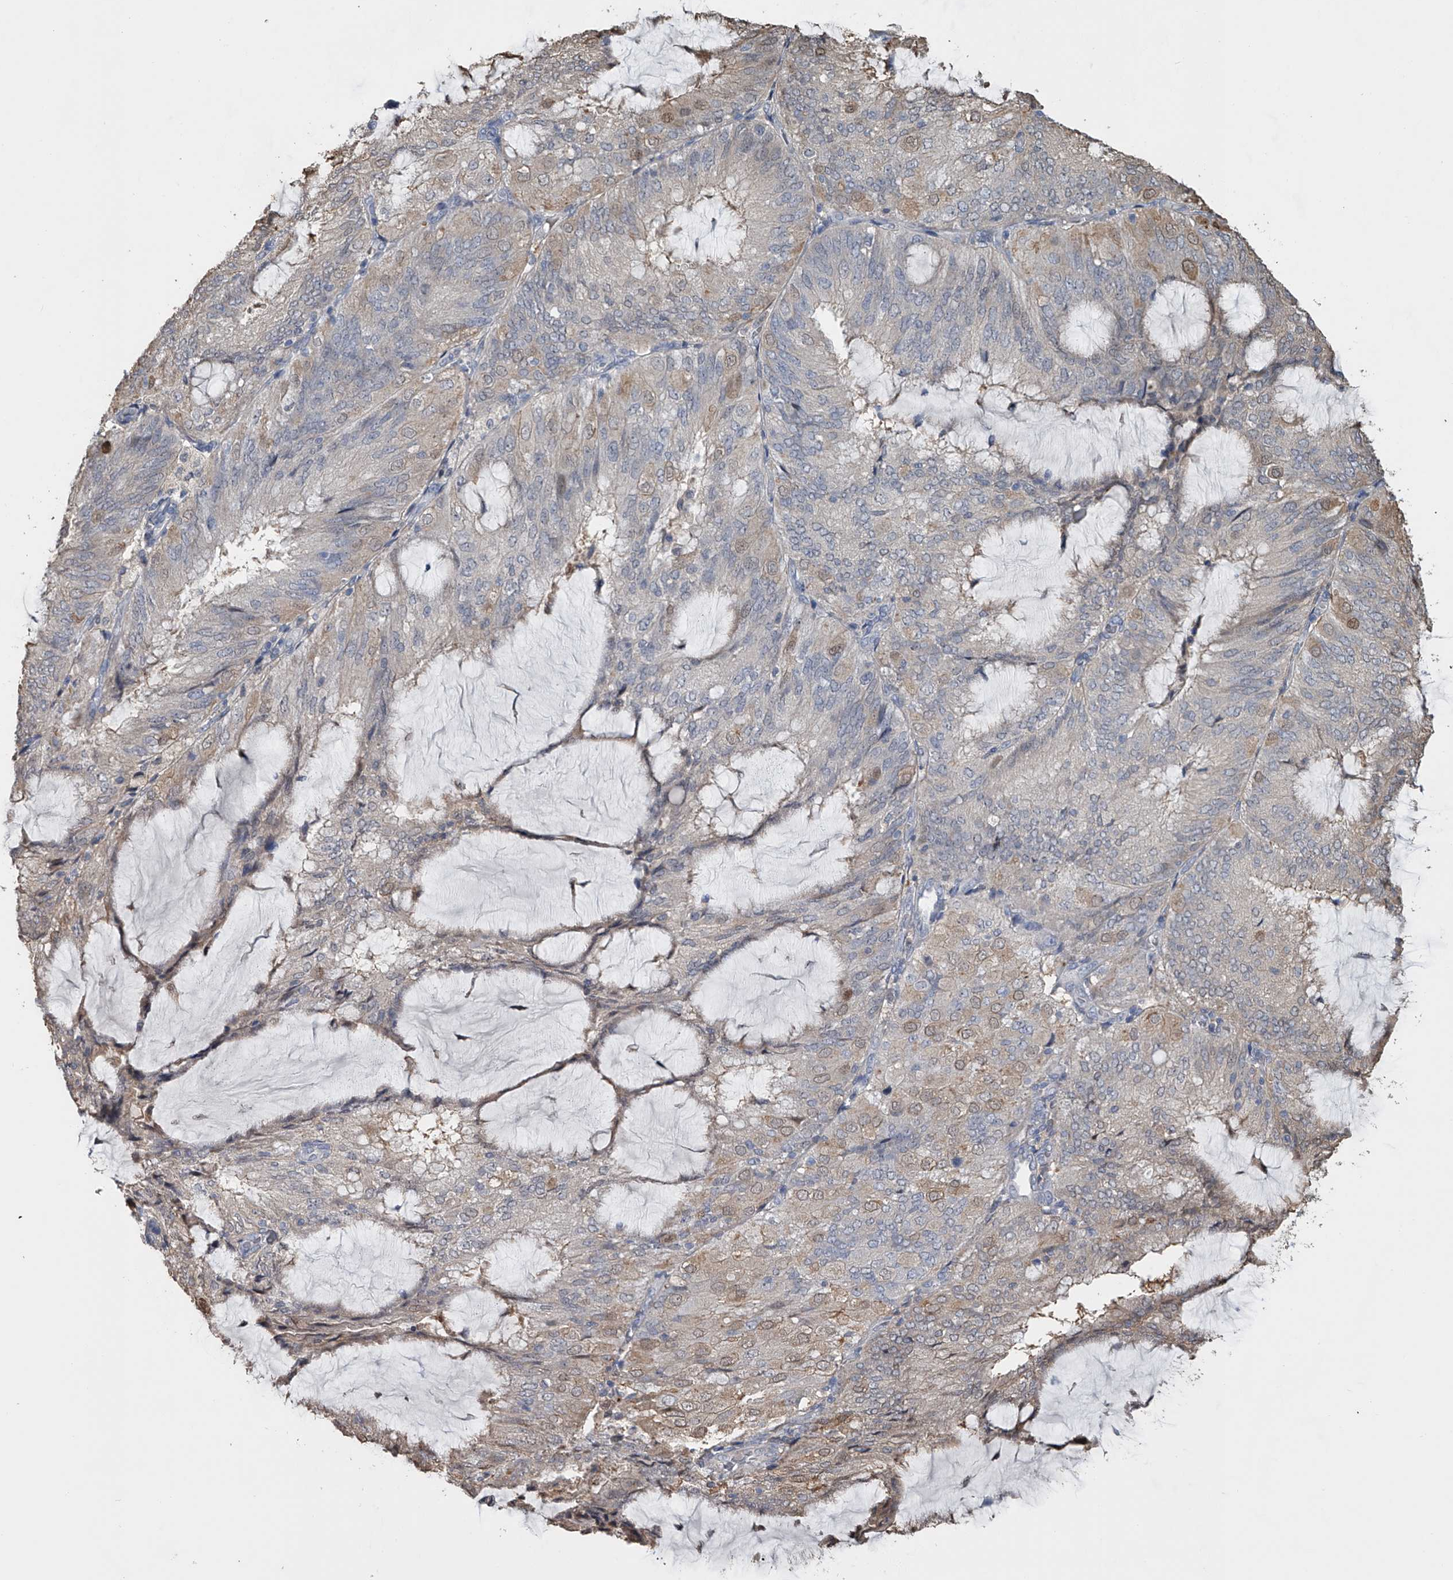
{"staining": {"intensity": "weak", "quantity": "<25%", "location": "cytoplasmic/membranous,nuclear"}, "tissue": "endometrial cancer", "cell_type": "Tumor cells", "image_type": "cancer", "snomed": [{"axis": "morphology", "description": "Adenocarcinoma, NOS"}, {"axis": "topography", "description": "Endometrium"}], "caption": "Photomicrograph shows no protein positivity in tumor cells of endometrial cancer tissue. Nuclei are stained in blue.", "gene": "DOCK9", "patient": {"sex": "female", "age": 81}}